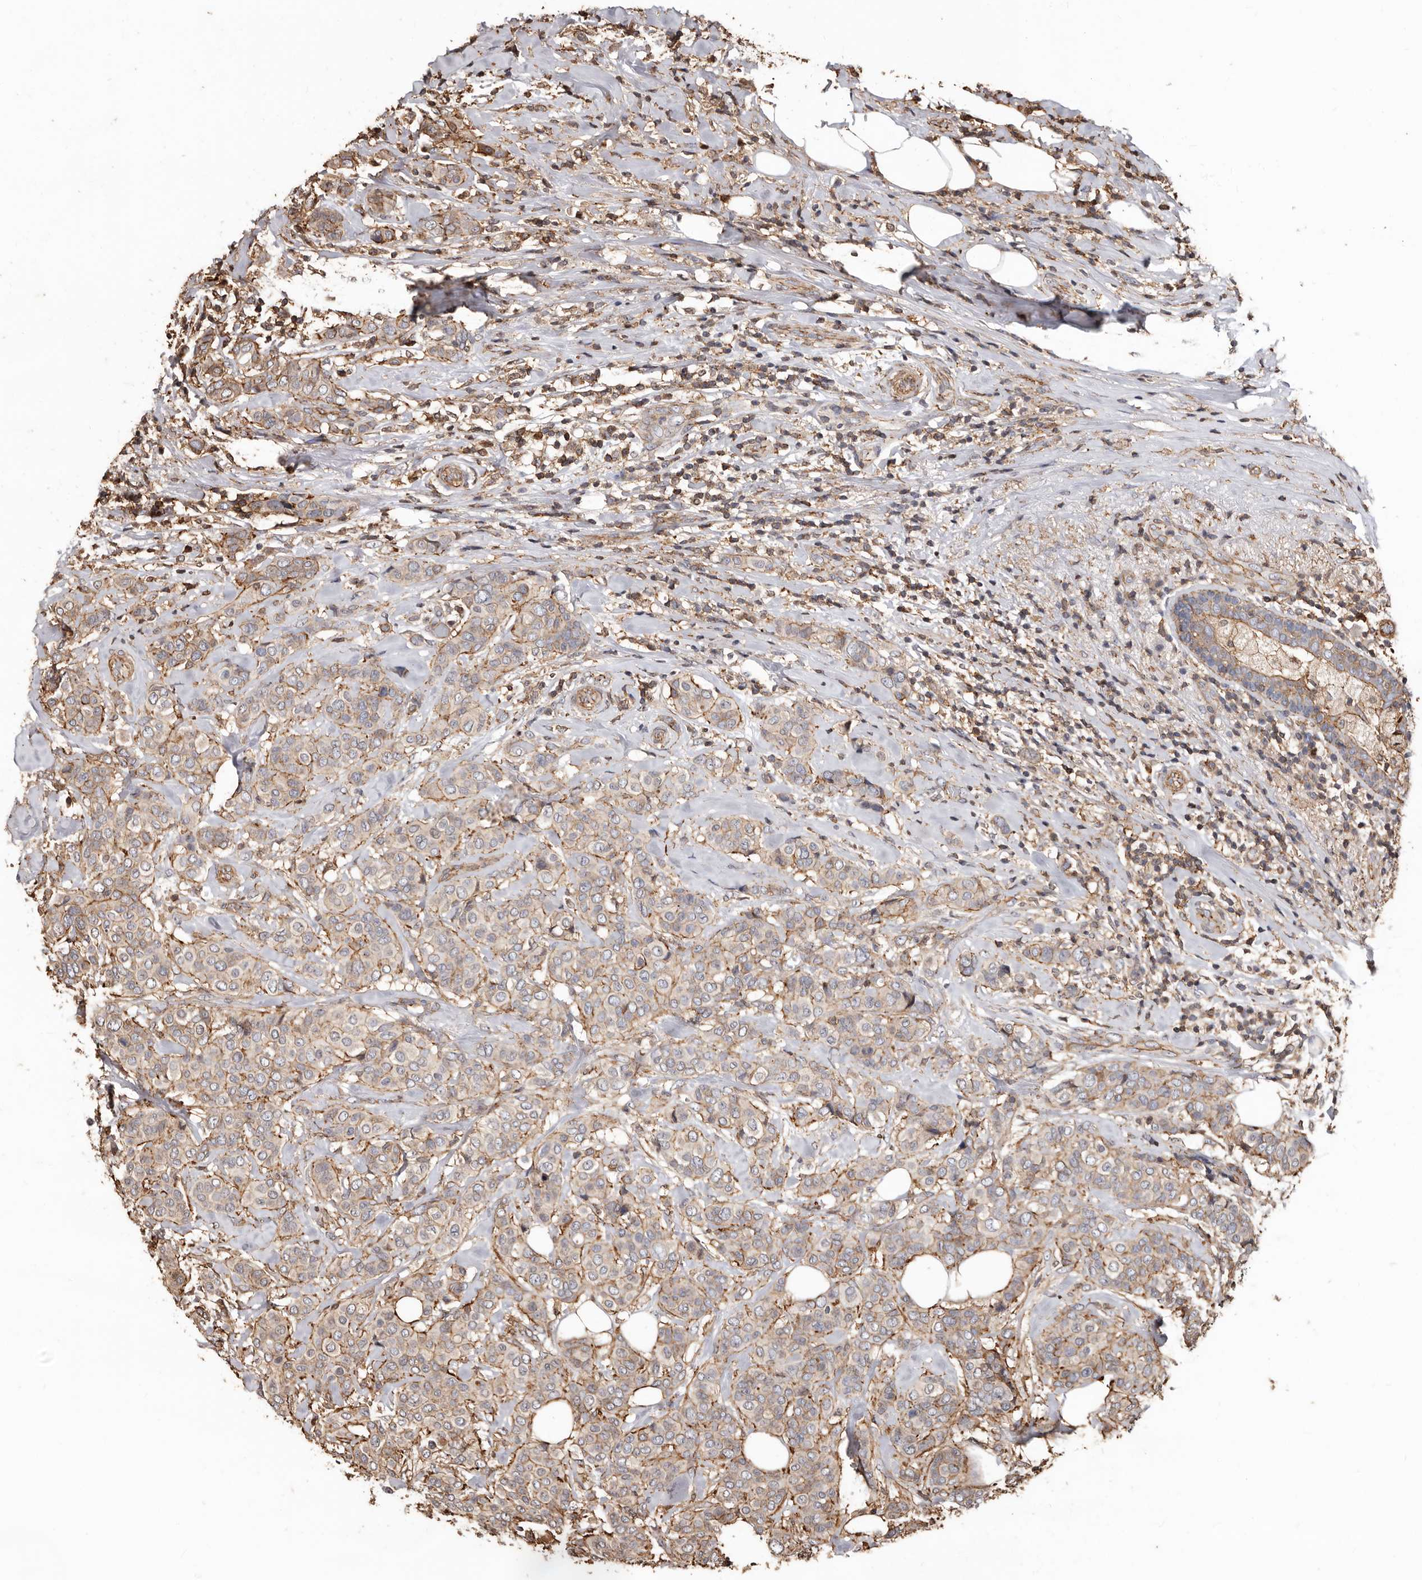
{"staining": {"intensity": "moderate", "quantity": "<25%", "location": "cytoplasmic/membranous"}, "tissue": "breast cancer", "cell_type": "Tumor cells", "image_type": "cancer", "snomed": [{"axis": "morphology", "description": "Lobular carcinoma"}, {"axis": "topography", "description": "Breast"}], "caption": "IHC micrograph of neoplastic tissue: breast cancer (lobular carcinoma) stained using IHC exhibits low levels of moderate protein expression localized specifically in the cytoplasmic/membranous of tumor cells, appearing as a cytoplasmic/membranous brown color.", "gene": "GSK3A", "patient": {"sex": "female", "age": 51}}